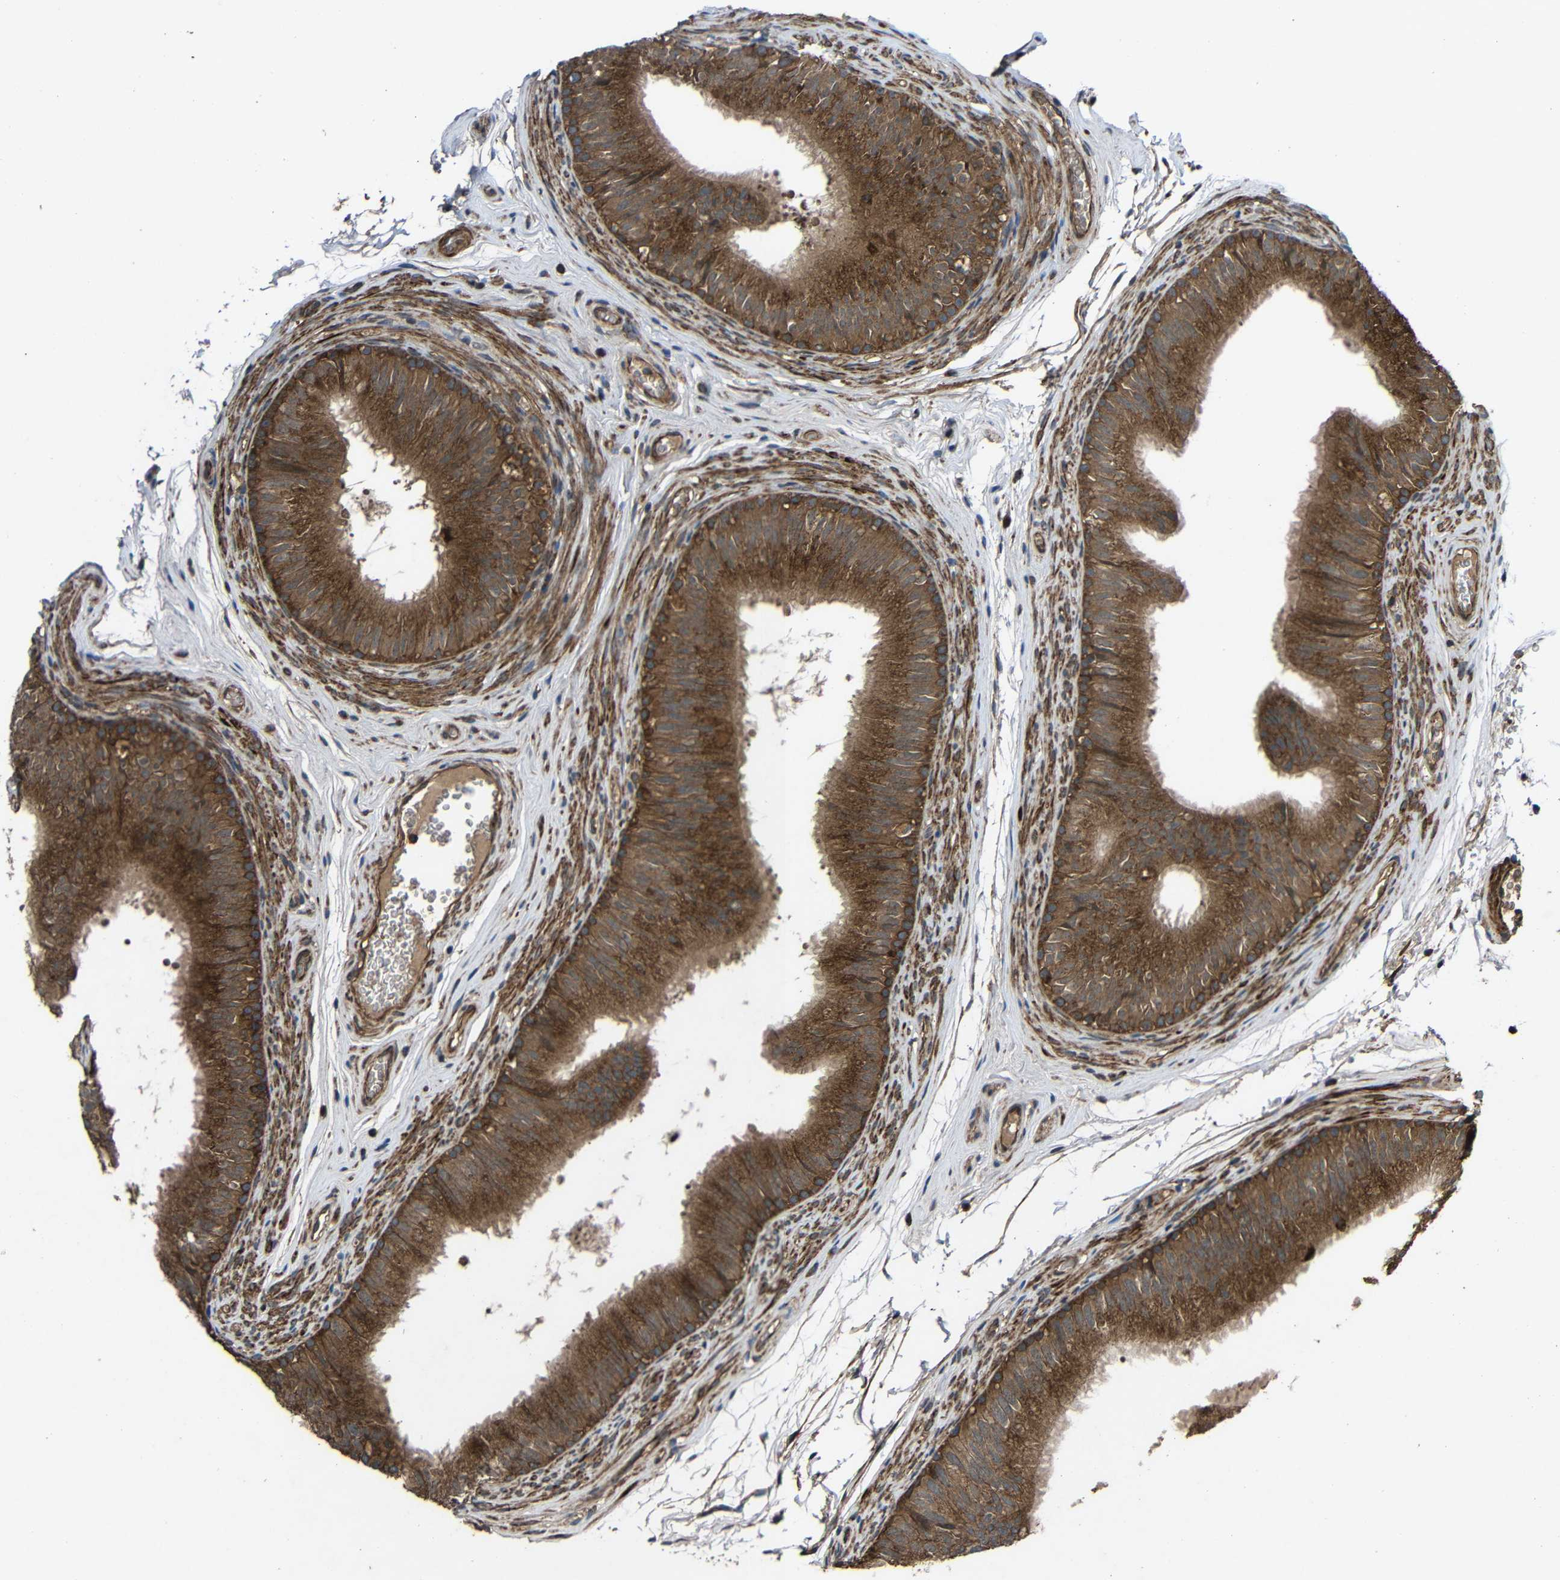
{"staining": {"intensity": "strong", "quantity": ">75%", "location": "cytoplasmic/membranous"}, "tissue": "epididymis", "cell_type": "Glandular cells", "image_type": "normal", "snomed": [{"axis": "morphology", "description": "Normal tissue, NOS"}, {"axis": "topography", "description": "Epididymis"}], "caption": "Immunohistochemical staining of benign epididymis displays >75% levels of strong cytoplasmic/membranous protein expression in approximately >75% of glandular cells. (IHC, brightfield microscopy, high magnification).", "gene": "C1GALT1", "patient": {"sex": "male", "age": 36}}